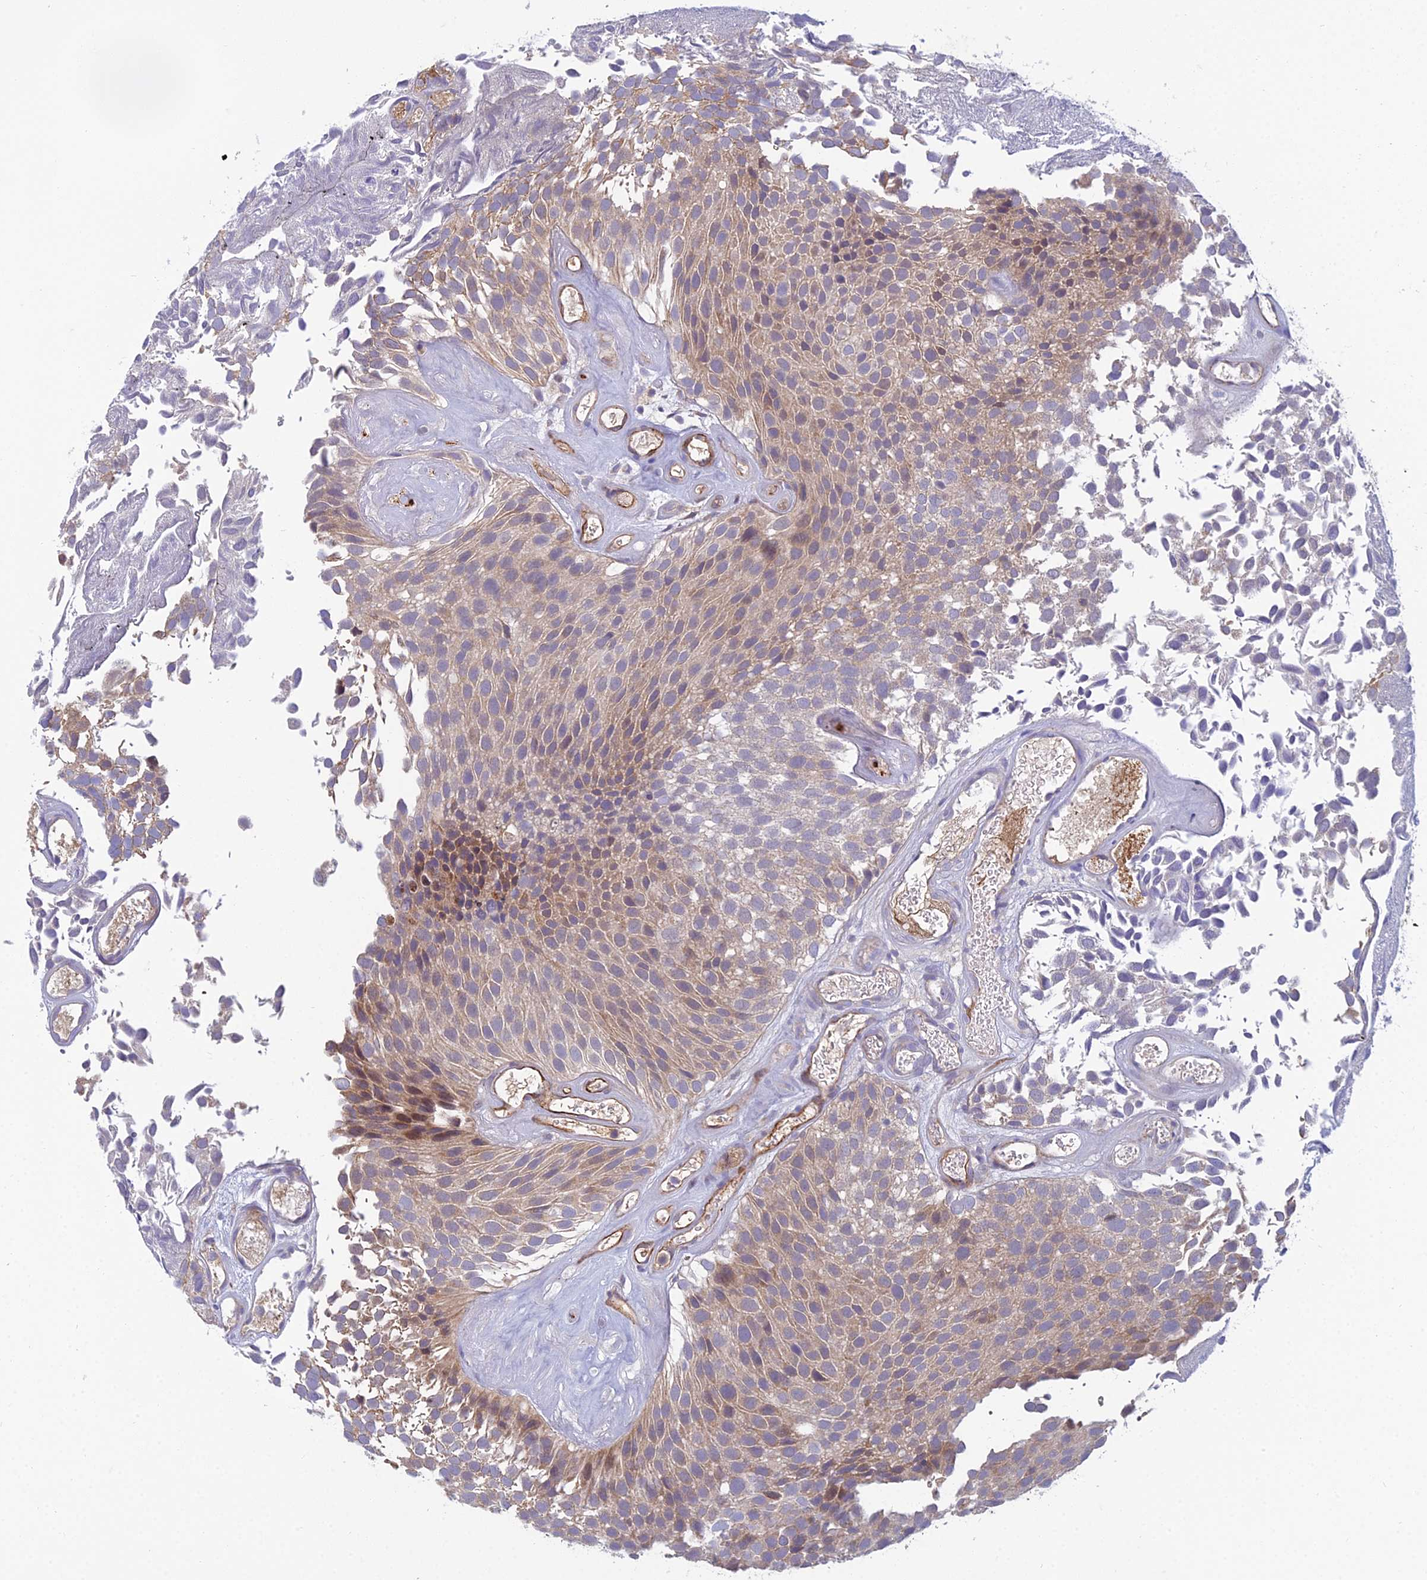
{"staining": {"intensity": "weak", "quantity": ">75%", "location": "cytoplasmic/membranous"}, "tissue": "urothelial cancer", "cell_type": "Tumor cells", "image_type": "cancer", "snomed": [{"axis": "morphology", "description": "Urothelial carcinoma, Low grade"}, {"axis": "topography", "description": "Urinary bladder"}], "caption": "Brown immunohistochemical staining in human urothelial carcinoma (low-grade) reveals weak cytoplasmic/membranous positivity in about >75% of tumor cells.", "gene": "DUS2", "patient": {"sex": "male", "age": 89}}